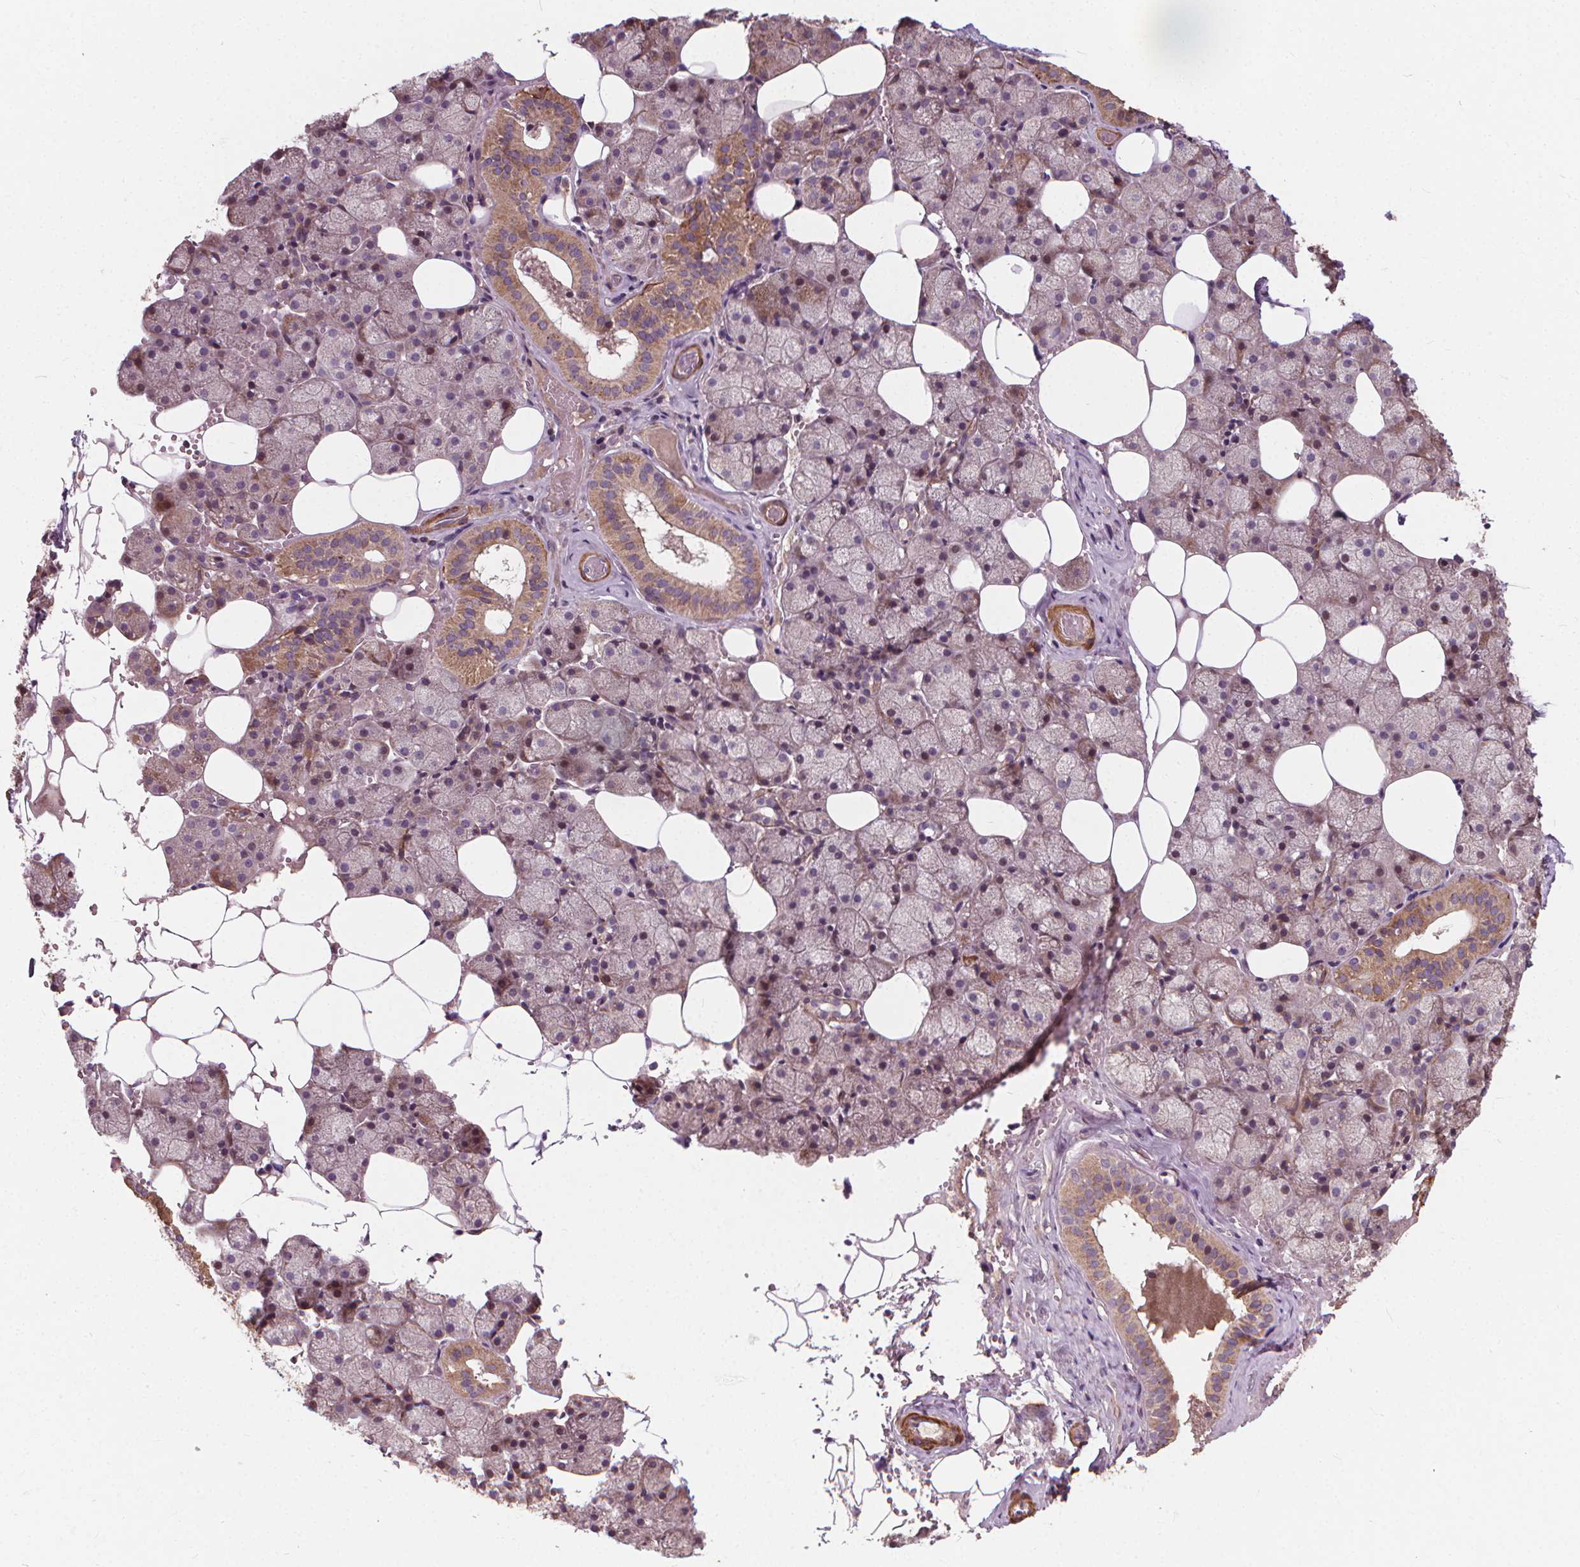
{"staining": {"intensity": "moderate", "quantity": "25%-75%", "location": "cytoplasmic/membranous"}, "tissue": "salivary gland", "cell_type": "Glandular cells", "image_type": "normal", "snomed": [{"axis": "morphology", "description": "Normal tissue, NOS"}, {"axis": "topography", "description": "Salivary gland"}], "caption": "Moderate cytoplasmic/membranous positivity for a protein is seen in approximately 25%-75% of glandular cells of unremarkable salivary gland using immunohistochemistry (IHC).", "gene": "ORAI2", "patient": {"sex": "male", "age": 38}}